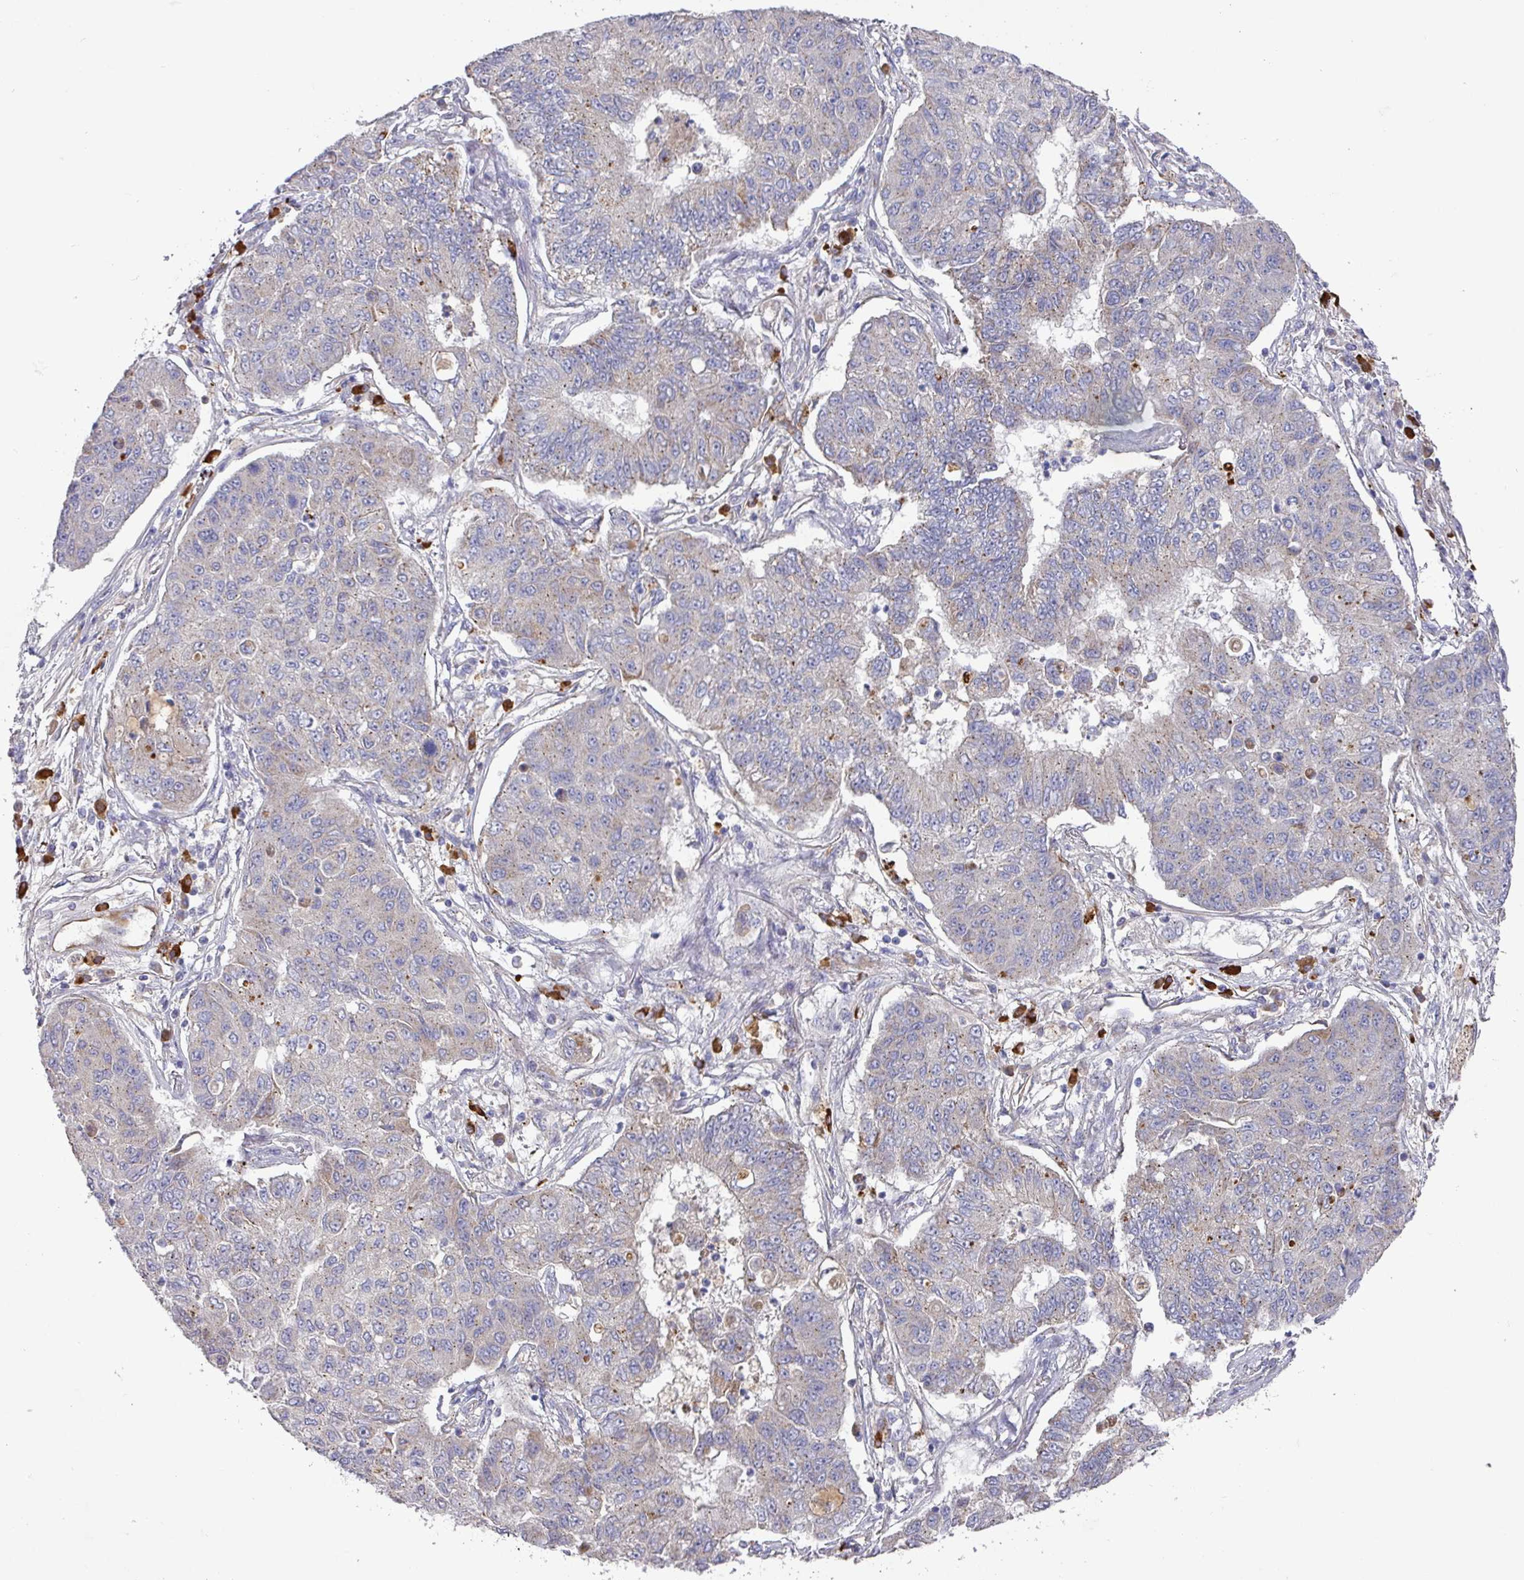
{"staining": {"intensity": "weak", "quantity": "<25%", "location": "cytoplasmic/membranous"}, "tissue": "lung cancer", "cell_type": "Tumor cells", "image_type": "cancer", "snomed": [{"axis": "morphology", "description": "Squamous cell carcinoma, NOS"}, {"axis": "topography", "description": "Lung"}], "caption": "Immunohistochemistry histopathology image of neoplastic tissue: lung cancer (squamous cell carcinoma) stained with DAB (3,3'-diaminobenzidine) exhibits no significant protein positivity in tumor cells.", "gene": "IL4R", "patient": {"sex": "male", "age": 74}}